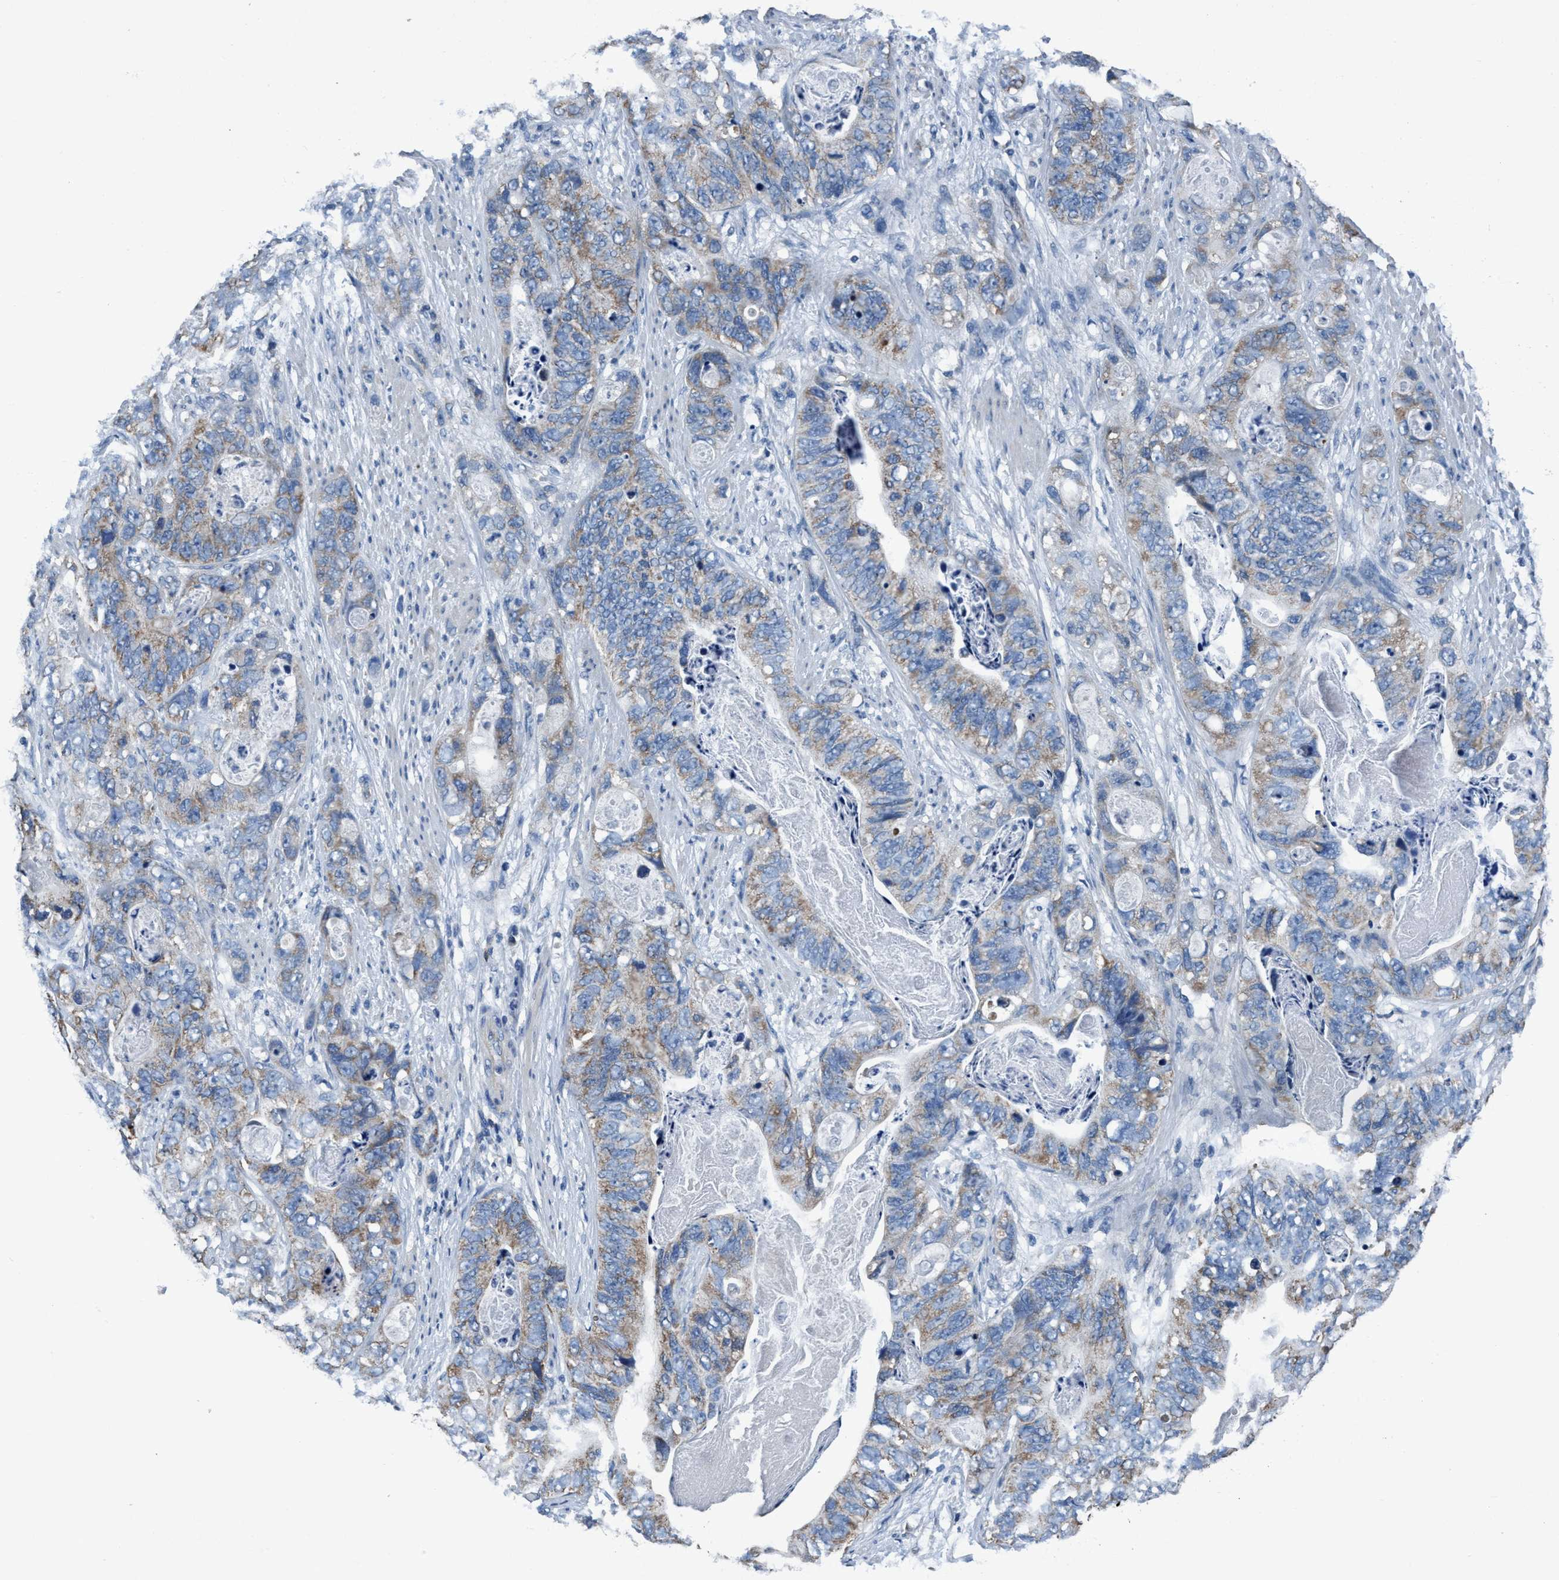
{"staining": {"intensity": "moderate", "quantity": "25%-75%", "location": "cytoplasmic/membranous"}, "tissue": "stomach cancer", "cell_type": "Tumor cells", "image_type": "cancer", "snomed": [{"axis": "morphology", "description": "Adenocarcinoma, NOS"}, {"axis": "topography", "description": "Stomach"}], "caption": "Immunohistochemistry (IHC) (DAB) staining of human adenocarcinoma (stomach) exhibits moderate cytoplasmic/membranous protein positivity in approximately 25%-75% of tumor cells.", "gene": "ANKFN1", "patient": {"sex": "female", "age": 89}}